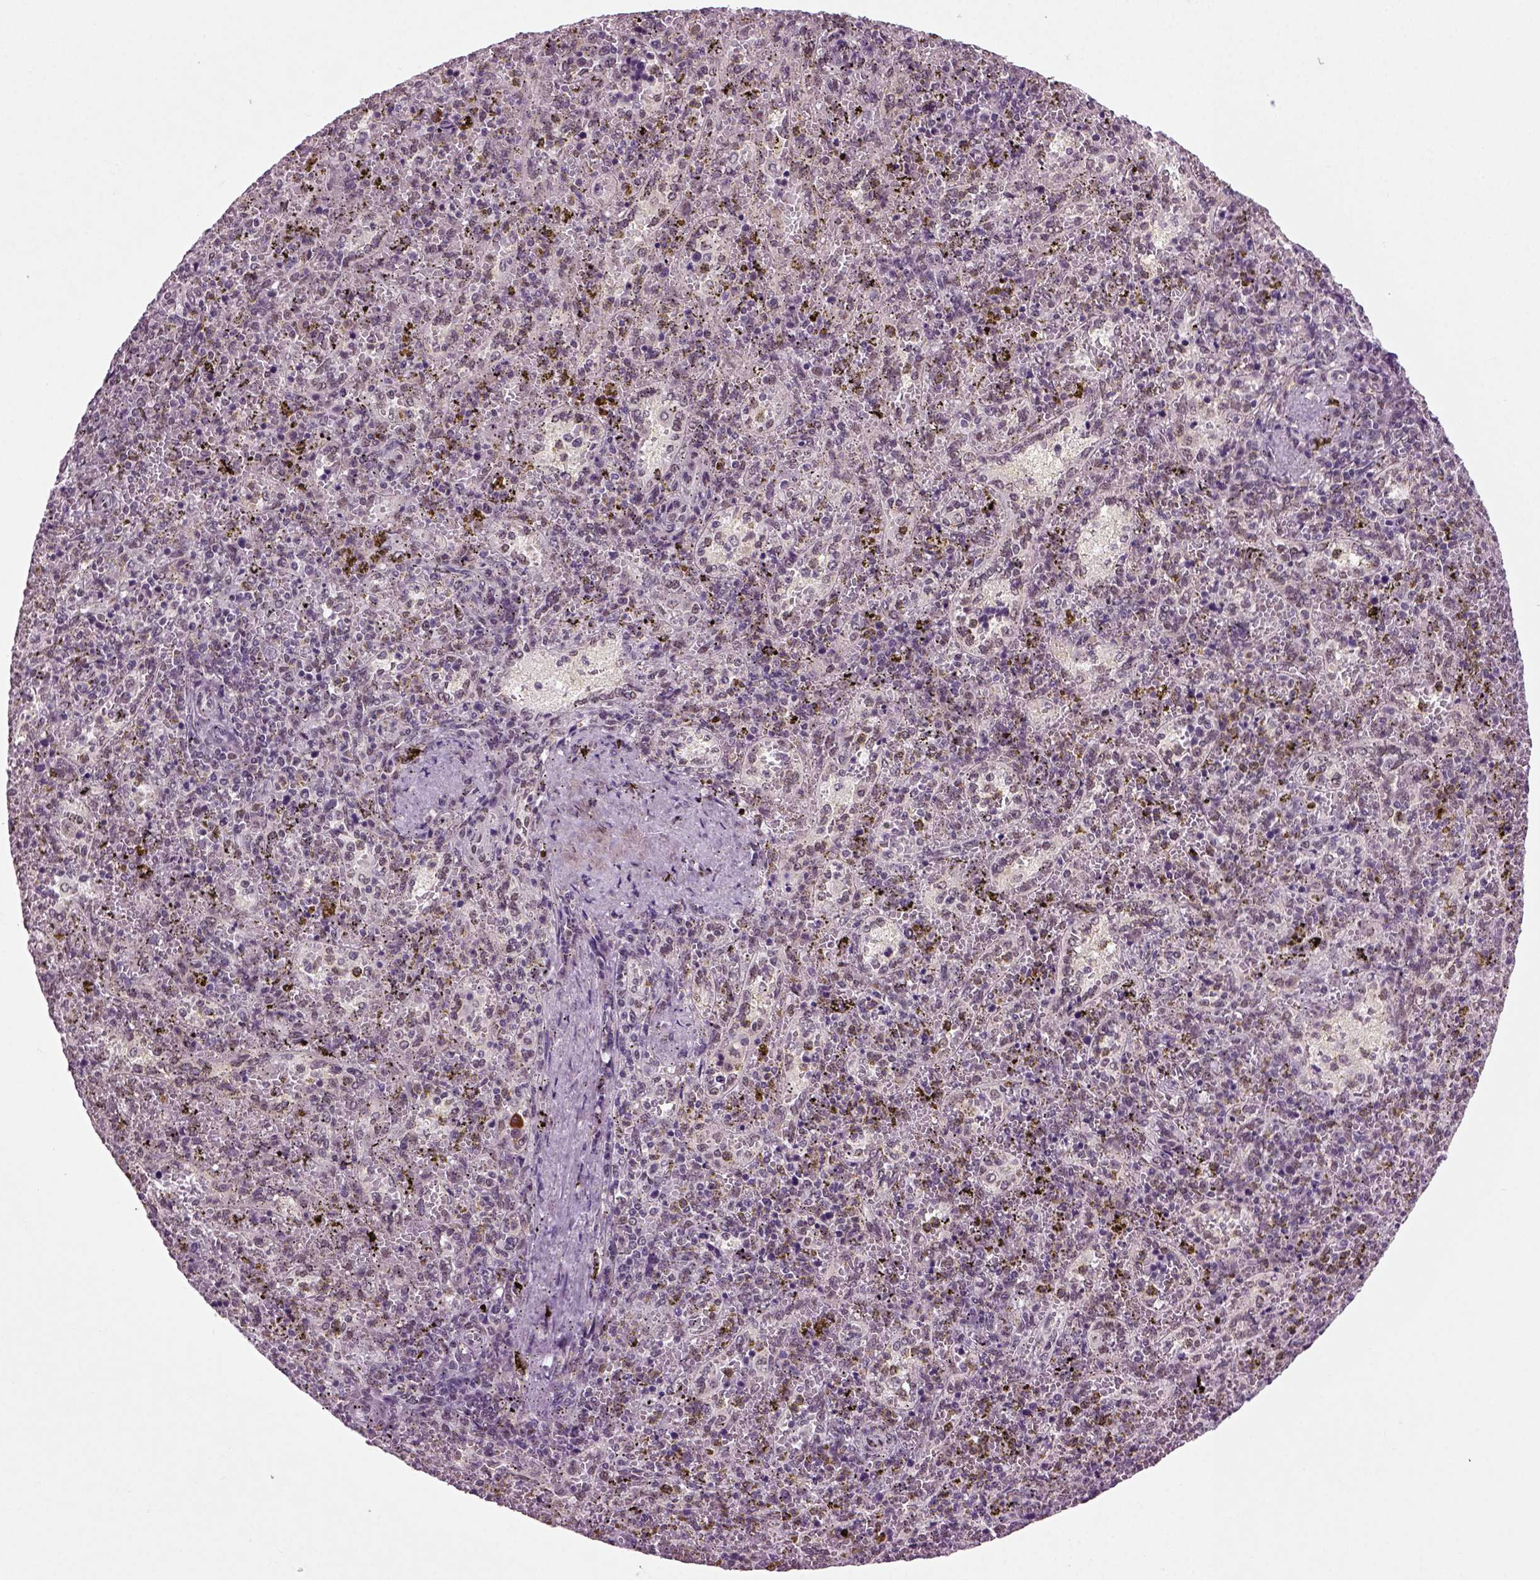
{"staining": {"intensity": "negative", "quantity": "none", "location": "none"}, "tissue": "spleen", "cell_type": "Cells in red pulp", "image_type": "normal", "snomed": [{"axis": "morphology", "description": "Normal tissue, NOS"}, {"axis": "topography", "description": "Spleen"}], "caption": "Immunohistochemistry (IHC) of unremarkable spleen reveals no expression in cells in red pulp. Nuclei are stained in blue.", "gene": "RCOR3", "patient": {"sex": "female", "age": 50}}